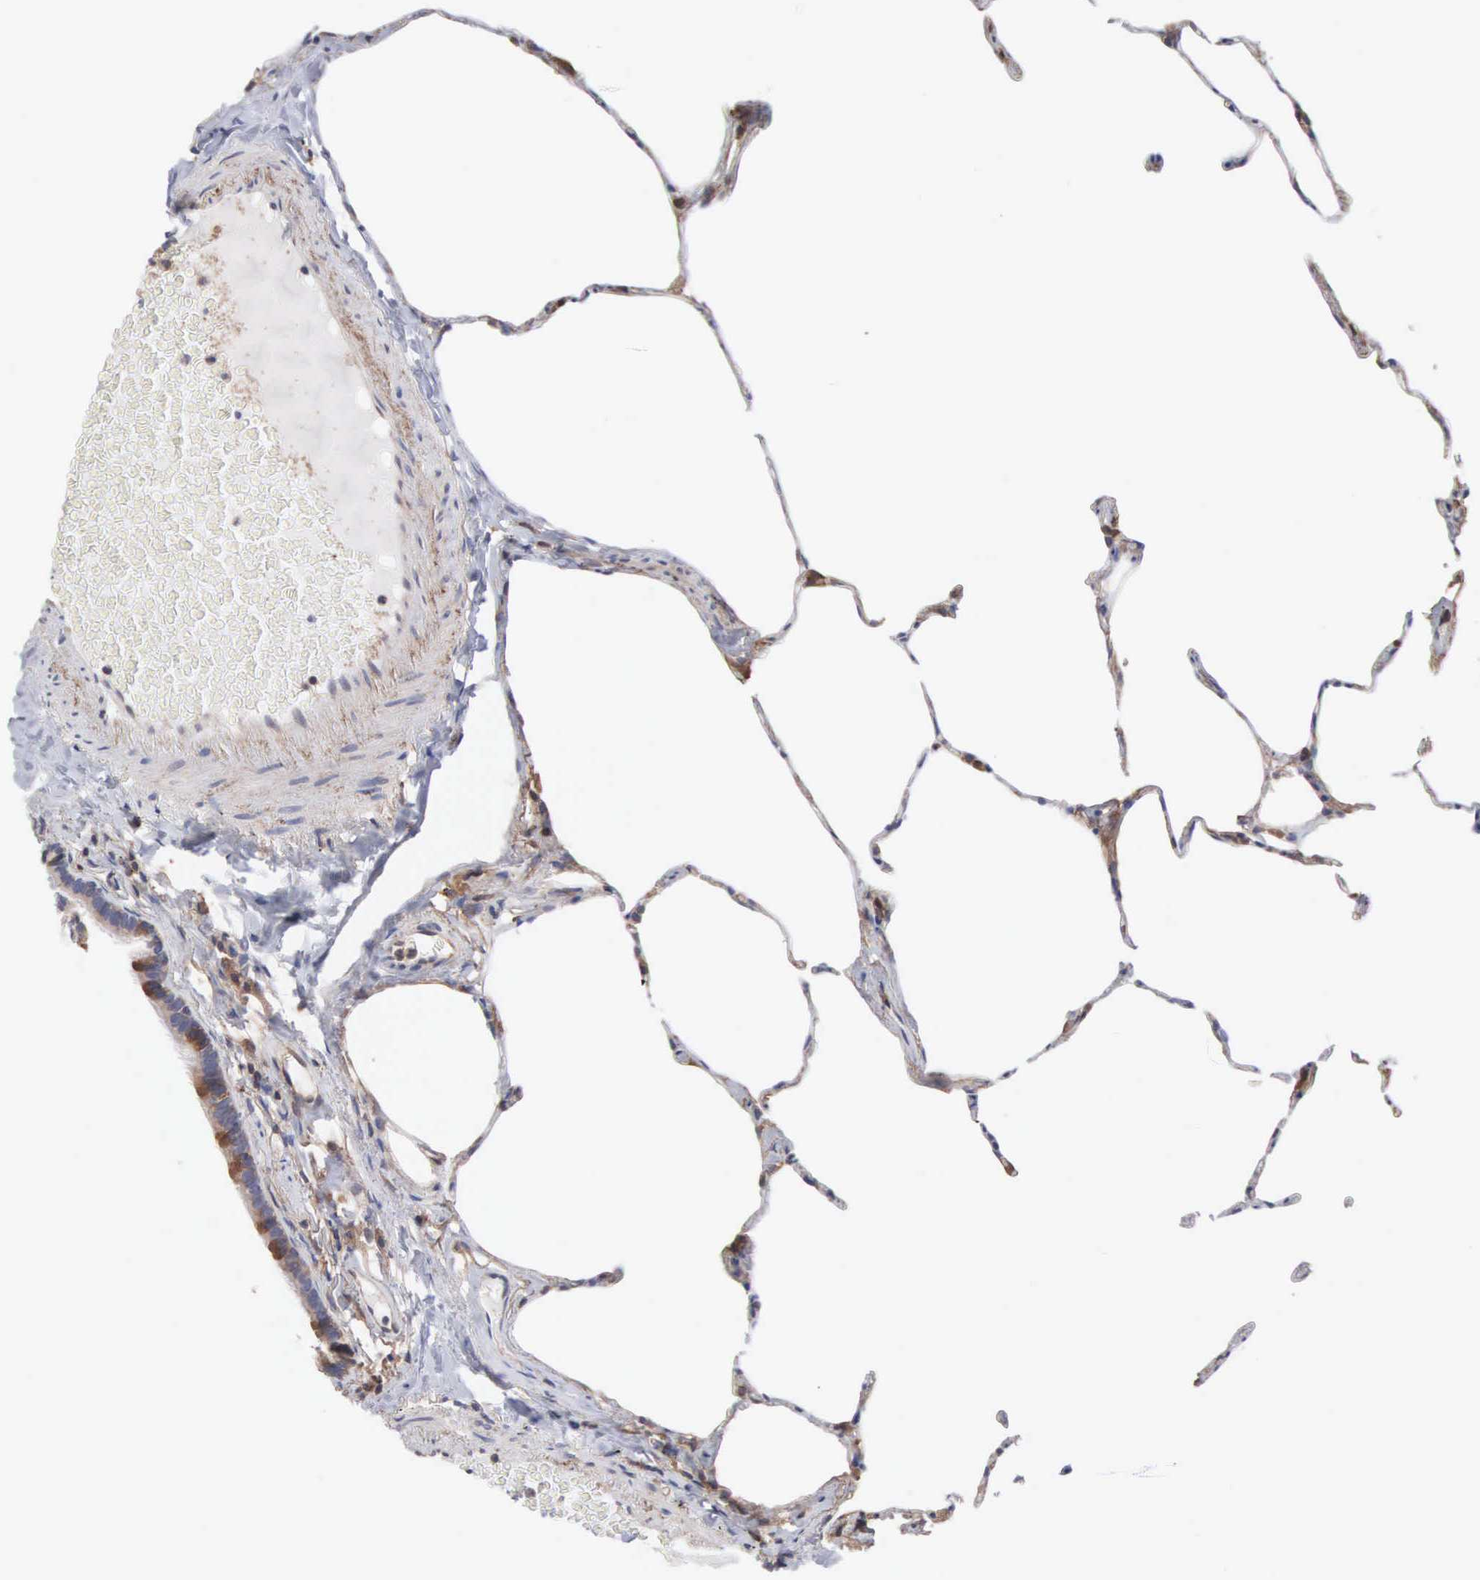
{"staining": {"intensity": "moderate", "quantity": "<25%", "location": "cytoplasmic/membranous"}, "tissue": "lung", "cell_type": "Alveolar cells", "image_type": "normal", "snomed": [{"axis": "morphology", "description": "Normal tissue, NOS"}, {"axis": "topography", "description": "Lung"}], "caption": "Human lung stained with a brown dye demonstrates moderate cytoplasmic/membranous positive positivity in about <25% of alveolar cells.", "gene": "MTHFD1", "patient": {"sex": "female", "age": 75}}